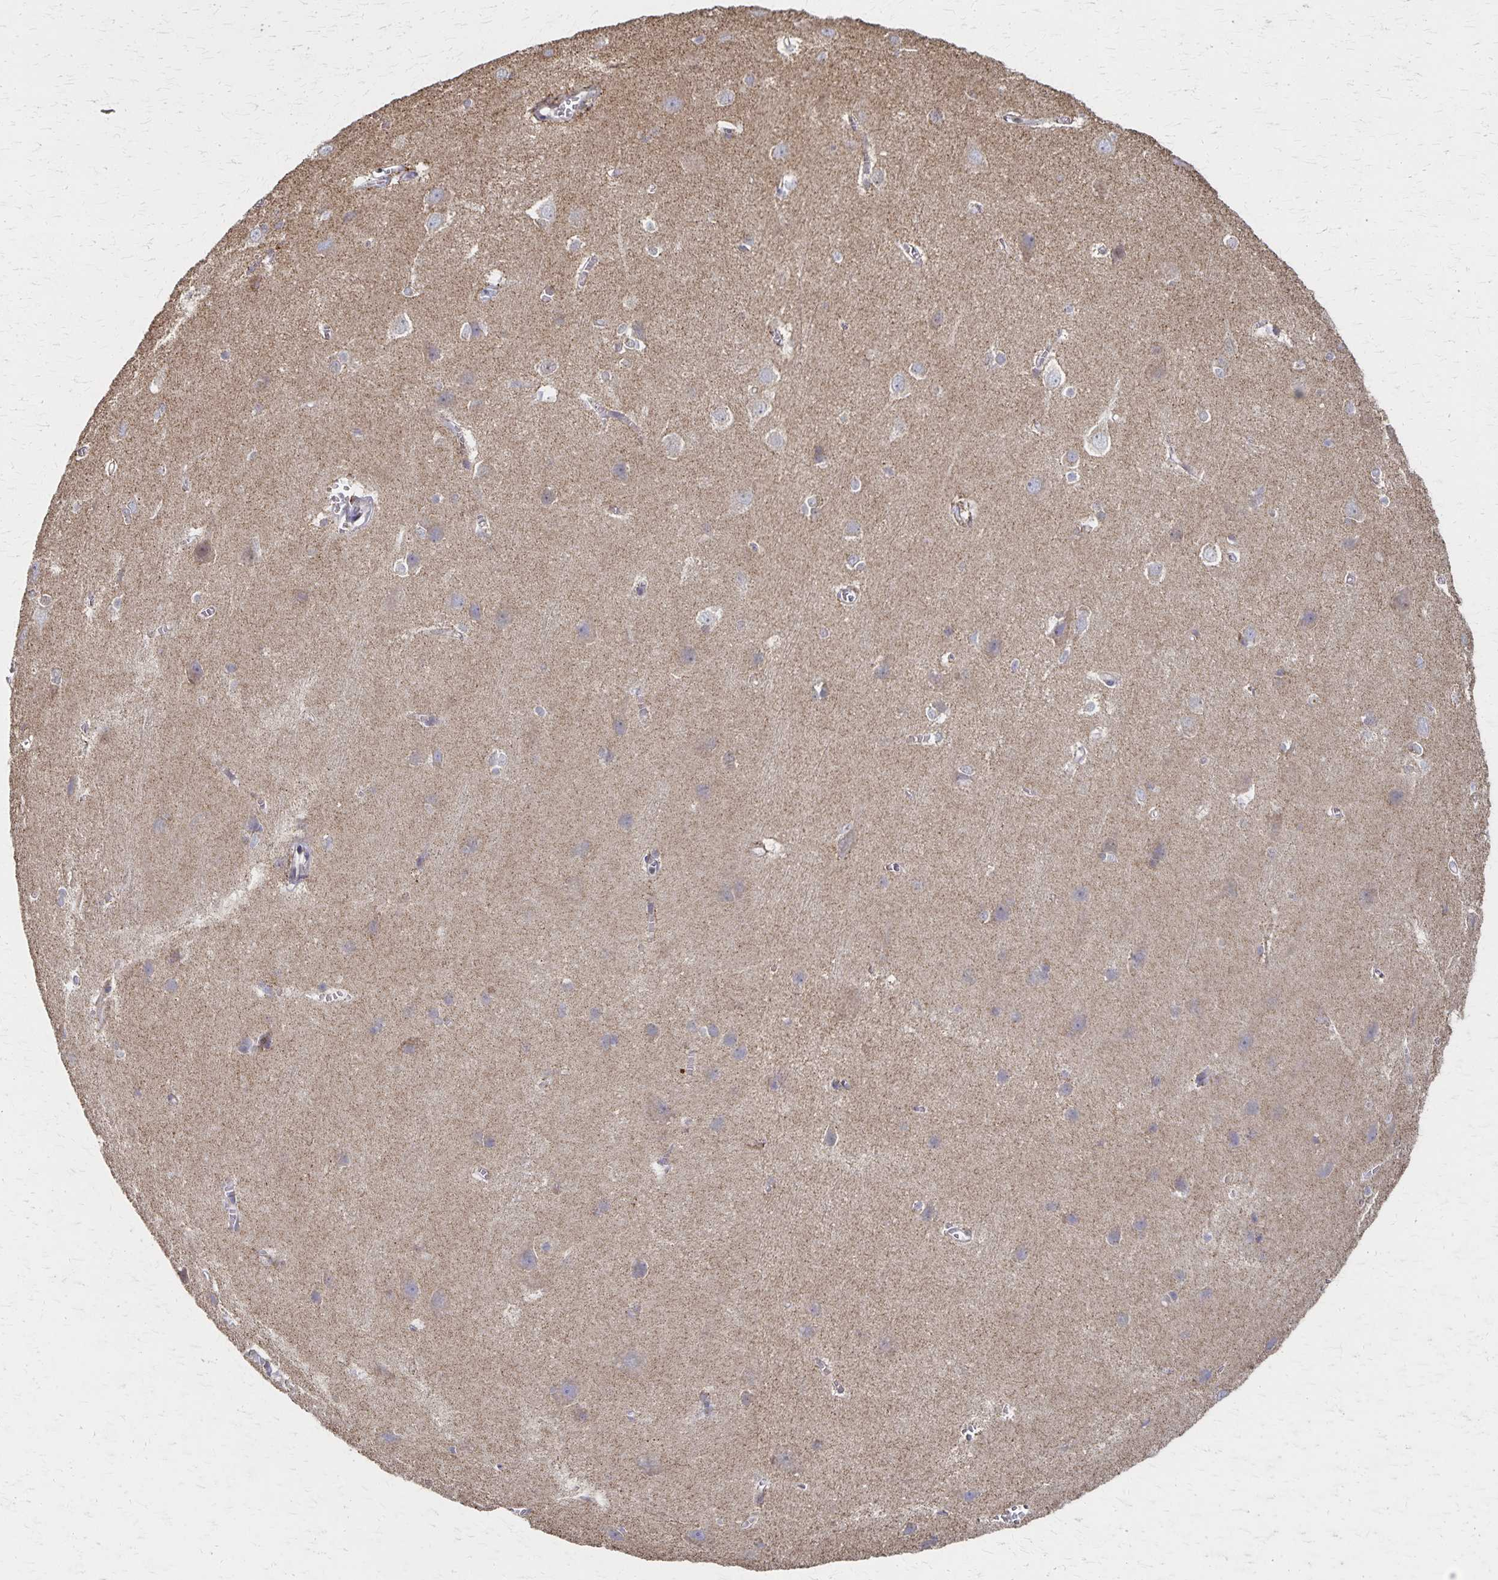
{"staining": {"intensity": "negative", "quantity": "none", "location": "none"}, "tissue": "cerebral cortex", "cell_type": "Endothelial cells", "image_type": "normal", "snomed": [{"axis": "morphology", "description": "Normal tissue, NOS"}, {"axis": "topography", "description": "Cerebral cortex"}], "caption": "DAB (3,3'-diaminobenzidine) immunohistochemical staining of normal human cerebral cortex demonstrates no significant staining in endothelial cells.", "gene": "DYRK4", "patient": {"sex": "male", "age": 37}}